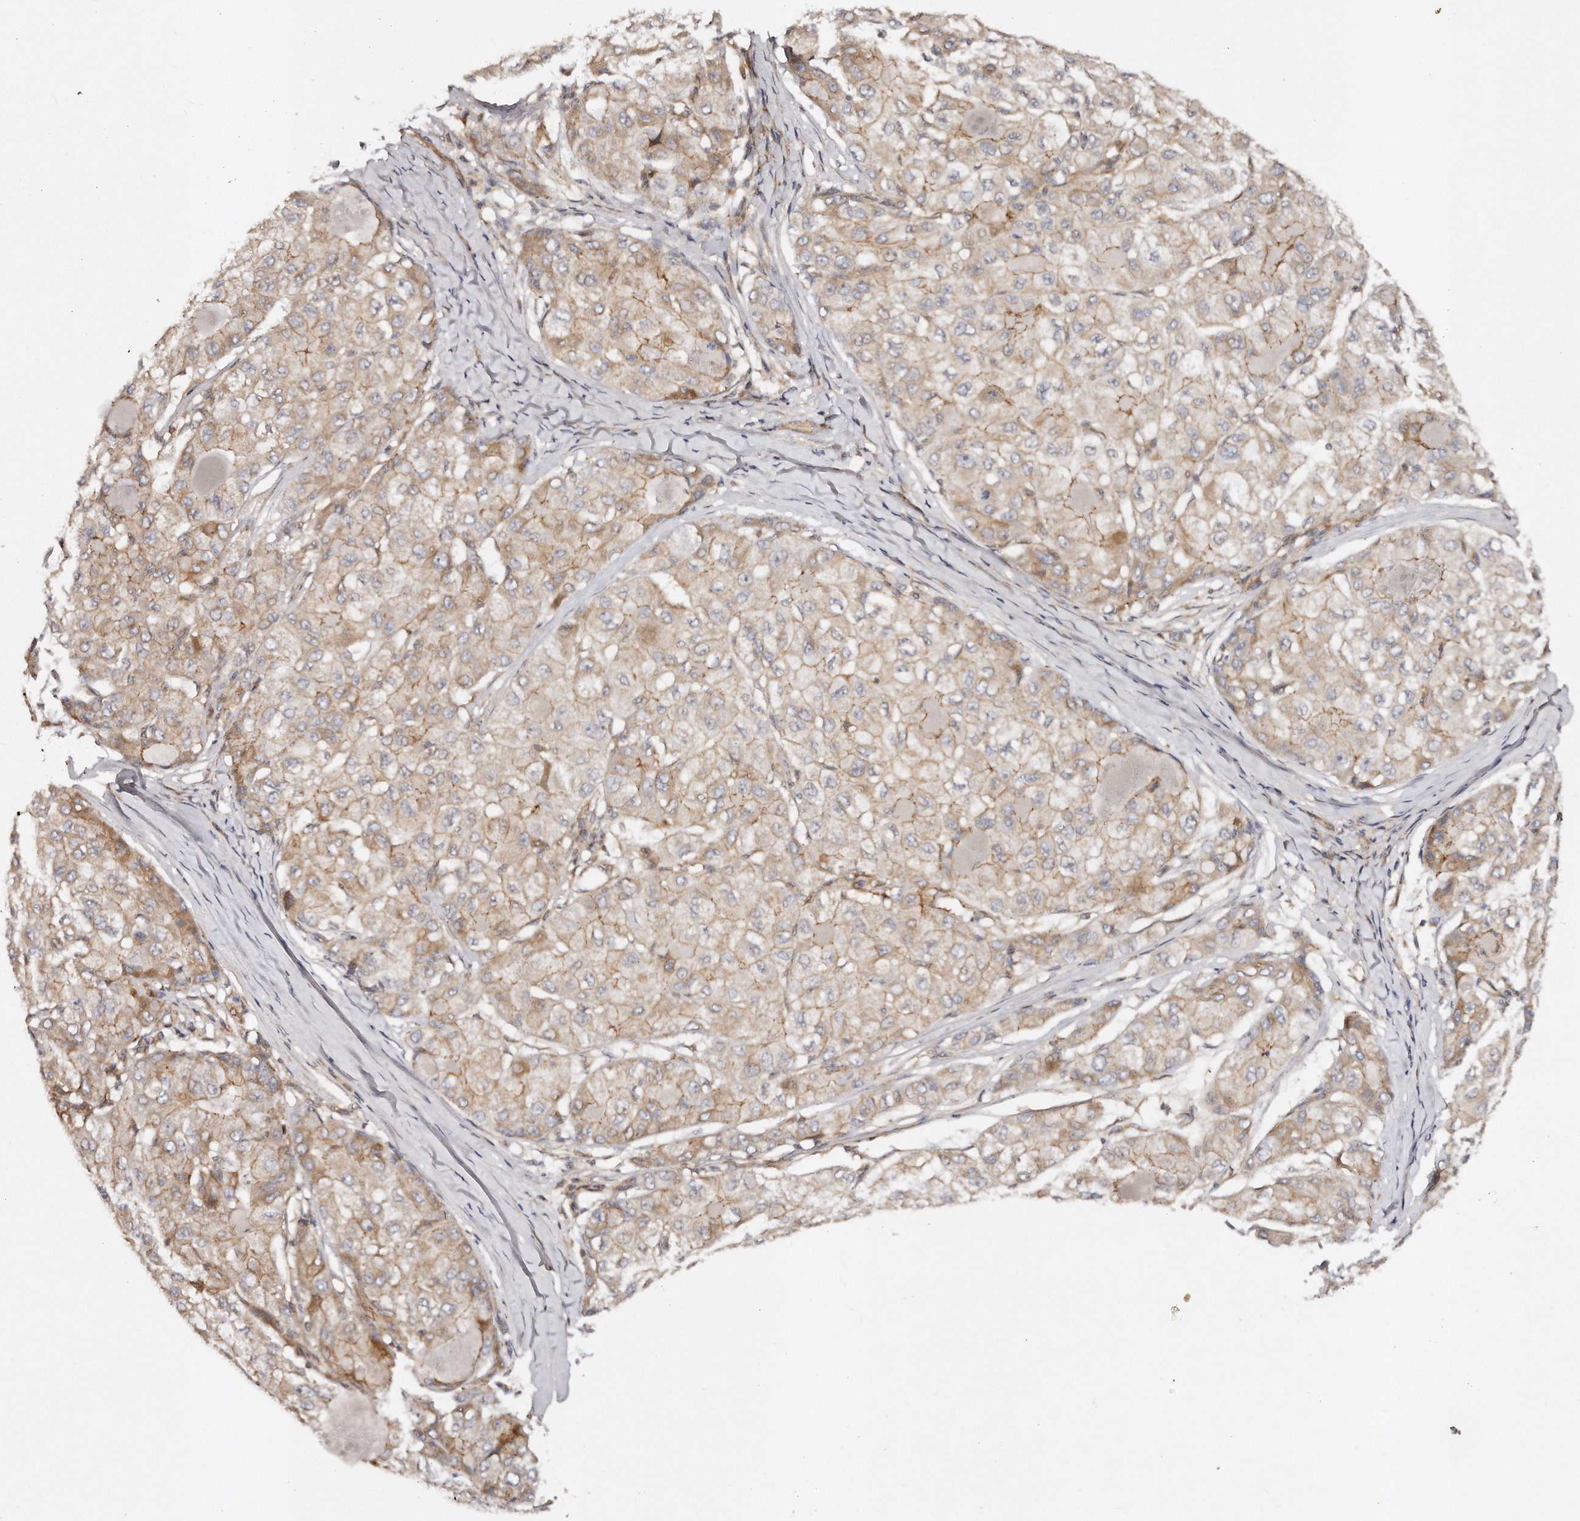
{"staining": {"intensity": "weak", "quantity": ">75%", "location": "cytoplasmic/membranous"}, "tissue": "liver cancer", "cell_type": "Tumor cells", "image_type": "cancer", "snomed": [{"axis": "morphology", "description": "Carcinoma, Hepatocellular, NOS"}, {"axis": "topography", "description": "Liver"}], "caption": "Immunohistochemical staining of human liver cancer displays low levels of weak cytoplasmic/membranous protein positivity in about >75% of tumor cells.", "gene": "GBP4", "patient": {"sex": "male", "age": 80}}